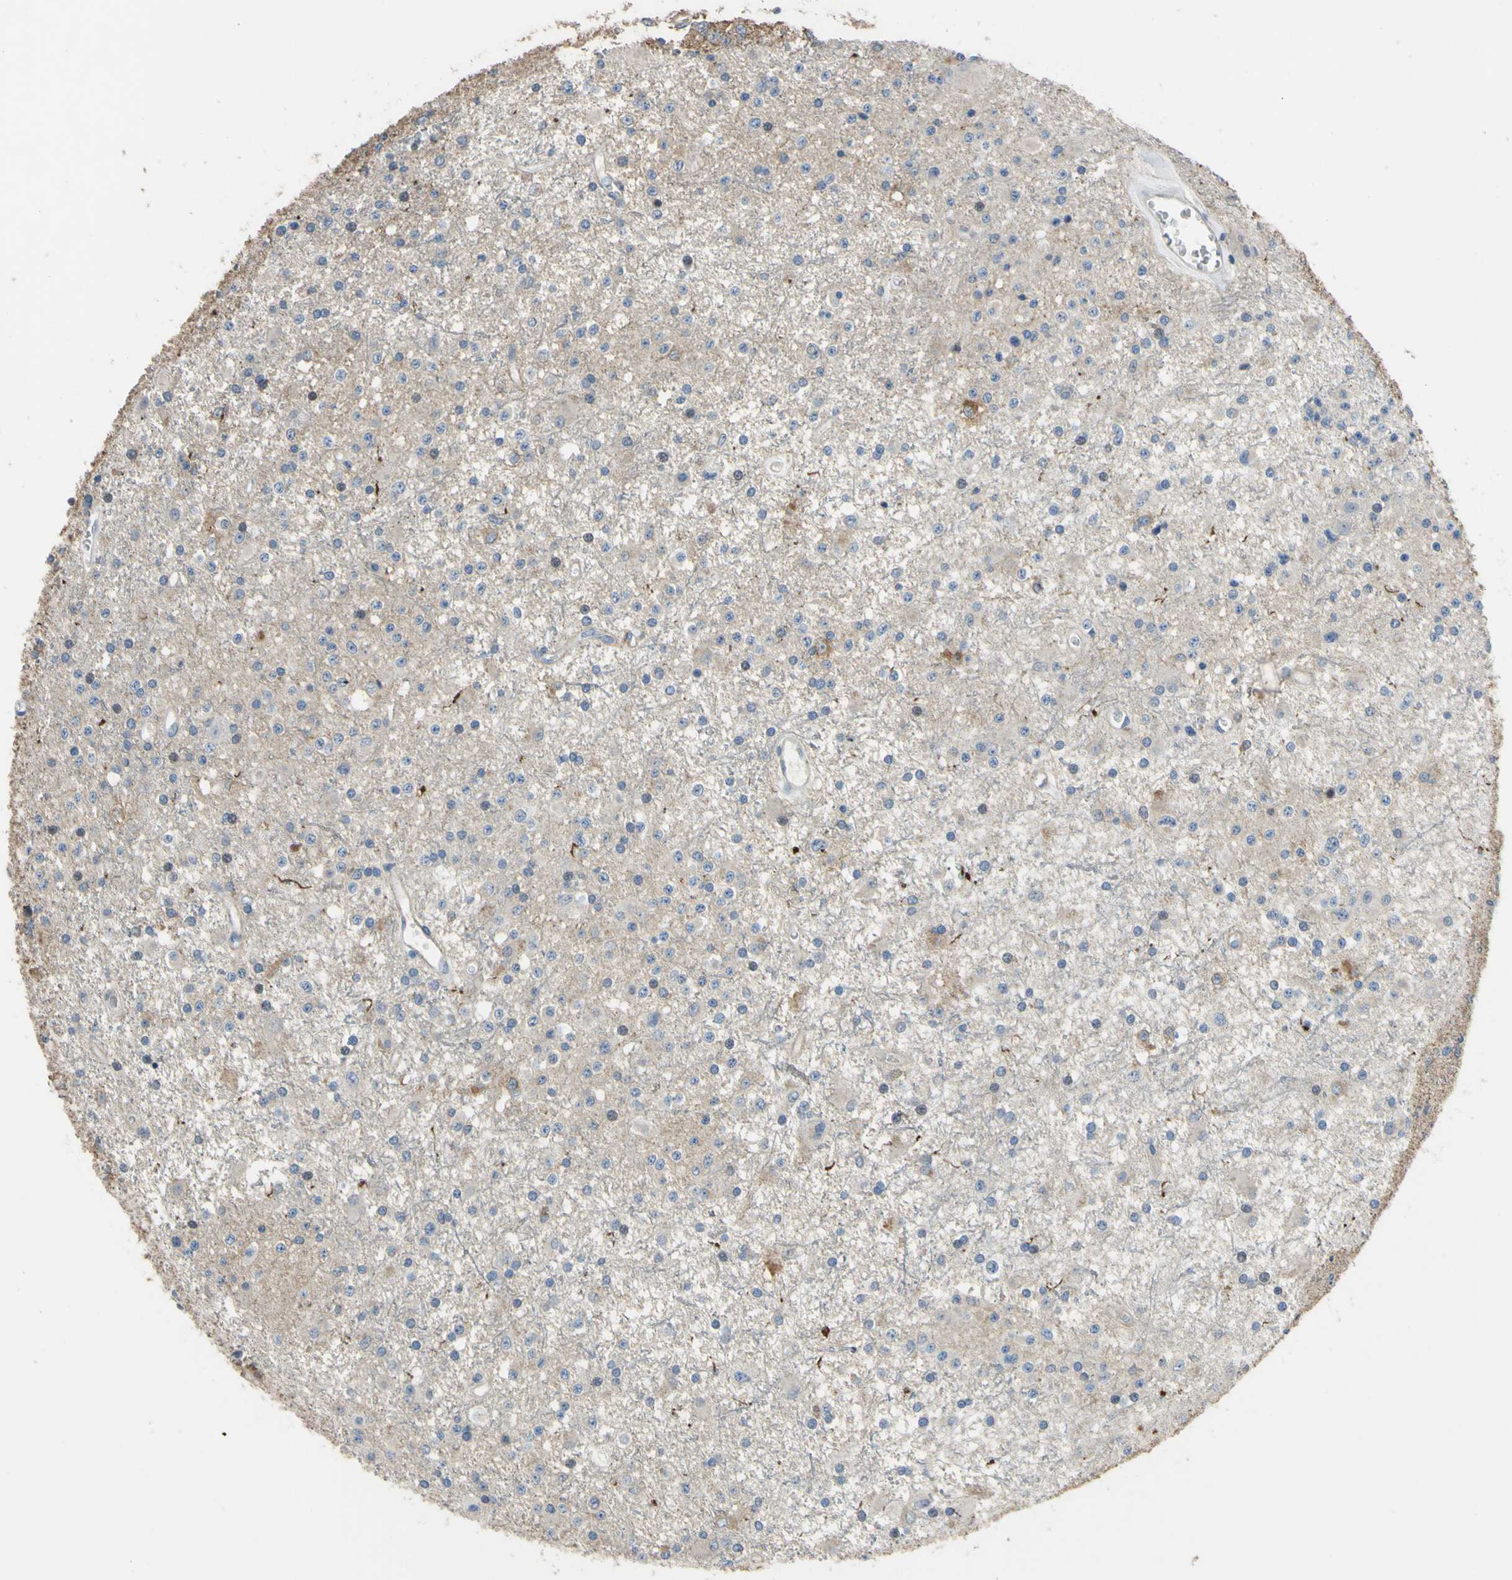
{"staining": {"intensity": "negative", "quantity": "none", "location": "none"}, "tissue": "glioma", "cell_type": "Tumor cells", "image_type": "cancer", "snomed": [{"axis": "morphology", "description": "Glioma, malignant, Low grade"}, {"axis": "topography", "description": "Brain"}], "caption": "Protein analysis of glioma demonstrates no significant expression in tumor cells.", "gene": "LHX9", "patient": {"sex": "male", "age": 58}}